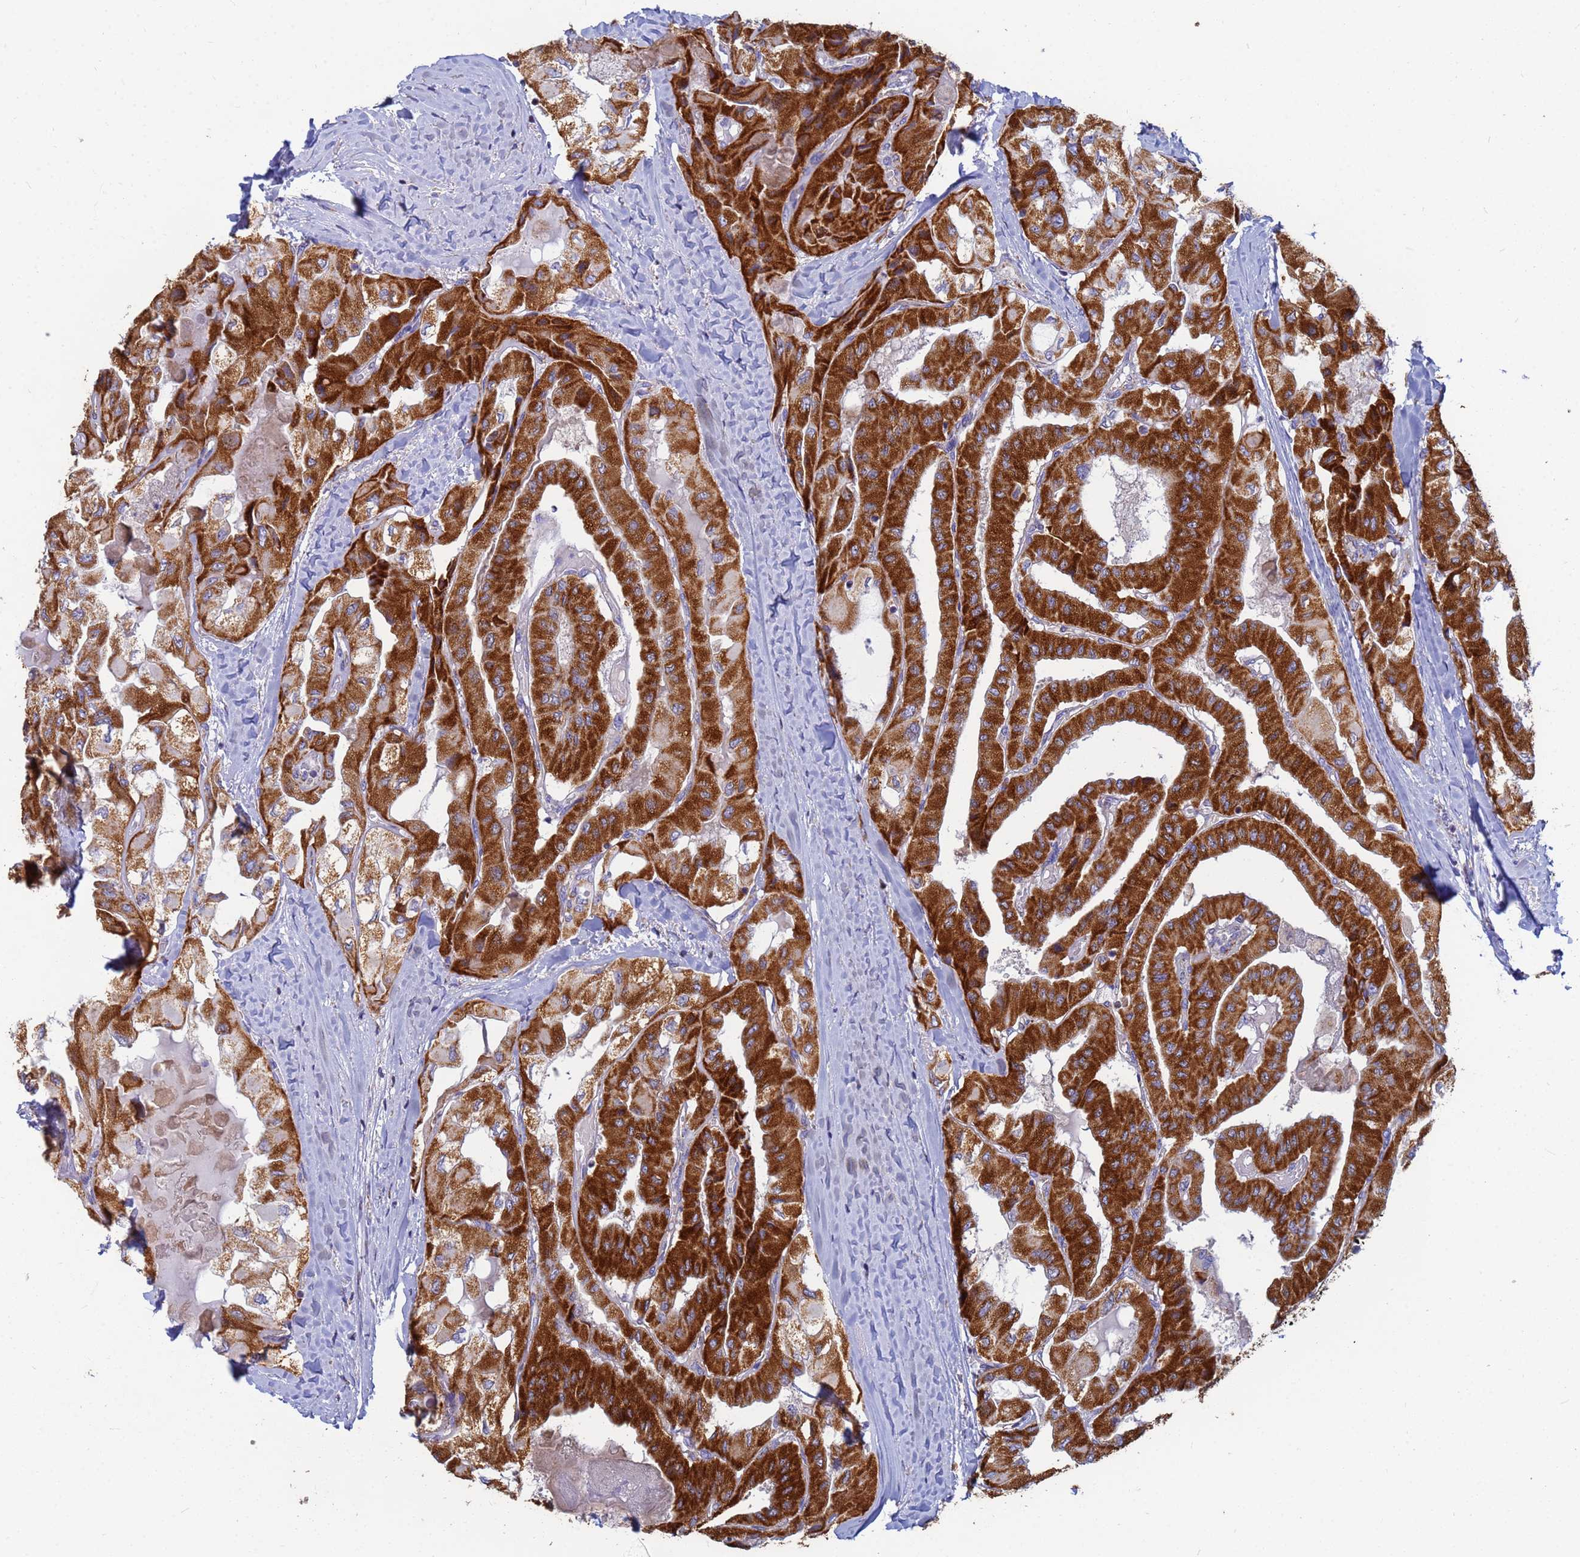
{"staining": {"intensity": "strong", "quantity": ">75%", "location": "cytoplasmic/membranous"}, "tissue": "thyroid cancer", "cell_type": "Tumor cells", "image_type": "cancer", "snomed": [{"axis": "morphology", "description": "Normal tissue, NOS"}, {"axis": "morphology", "description": "Papillary adenocarcinoma, NOS"}, {"axis": "topography", "description": "Thyroid gland"}], "caption": "Tumor cells demonstrate strong cytoplasmic/membranous staining in about >75% of cells in thyroid cancer.", "gene": "UQCRH", "patient": {"sex": "female", "age": 59}}